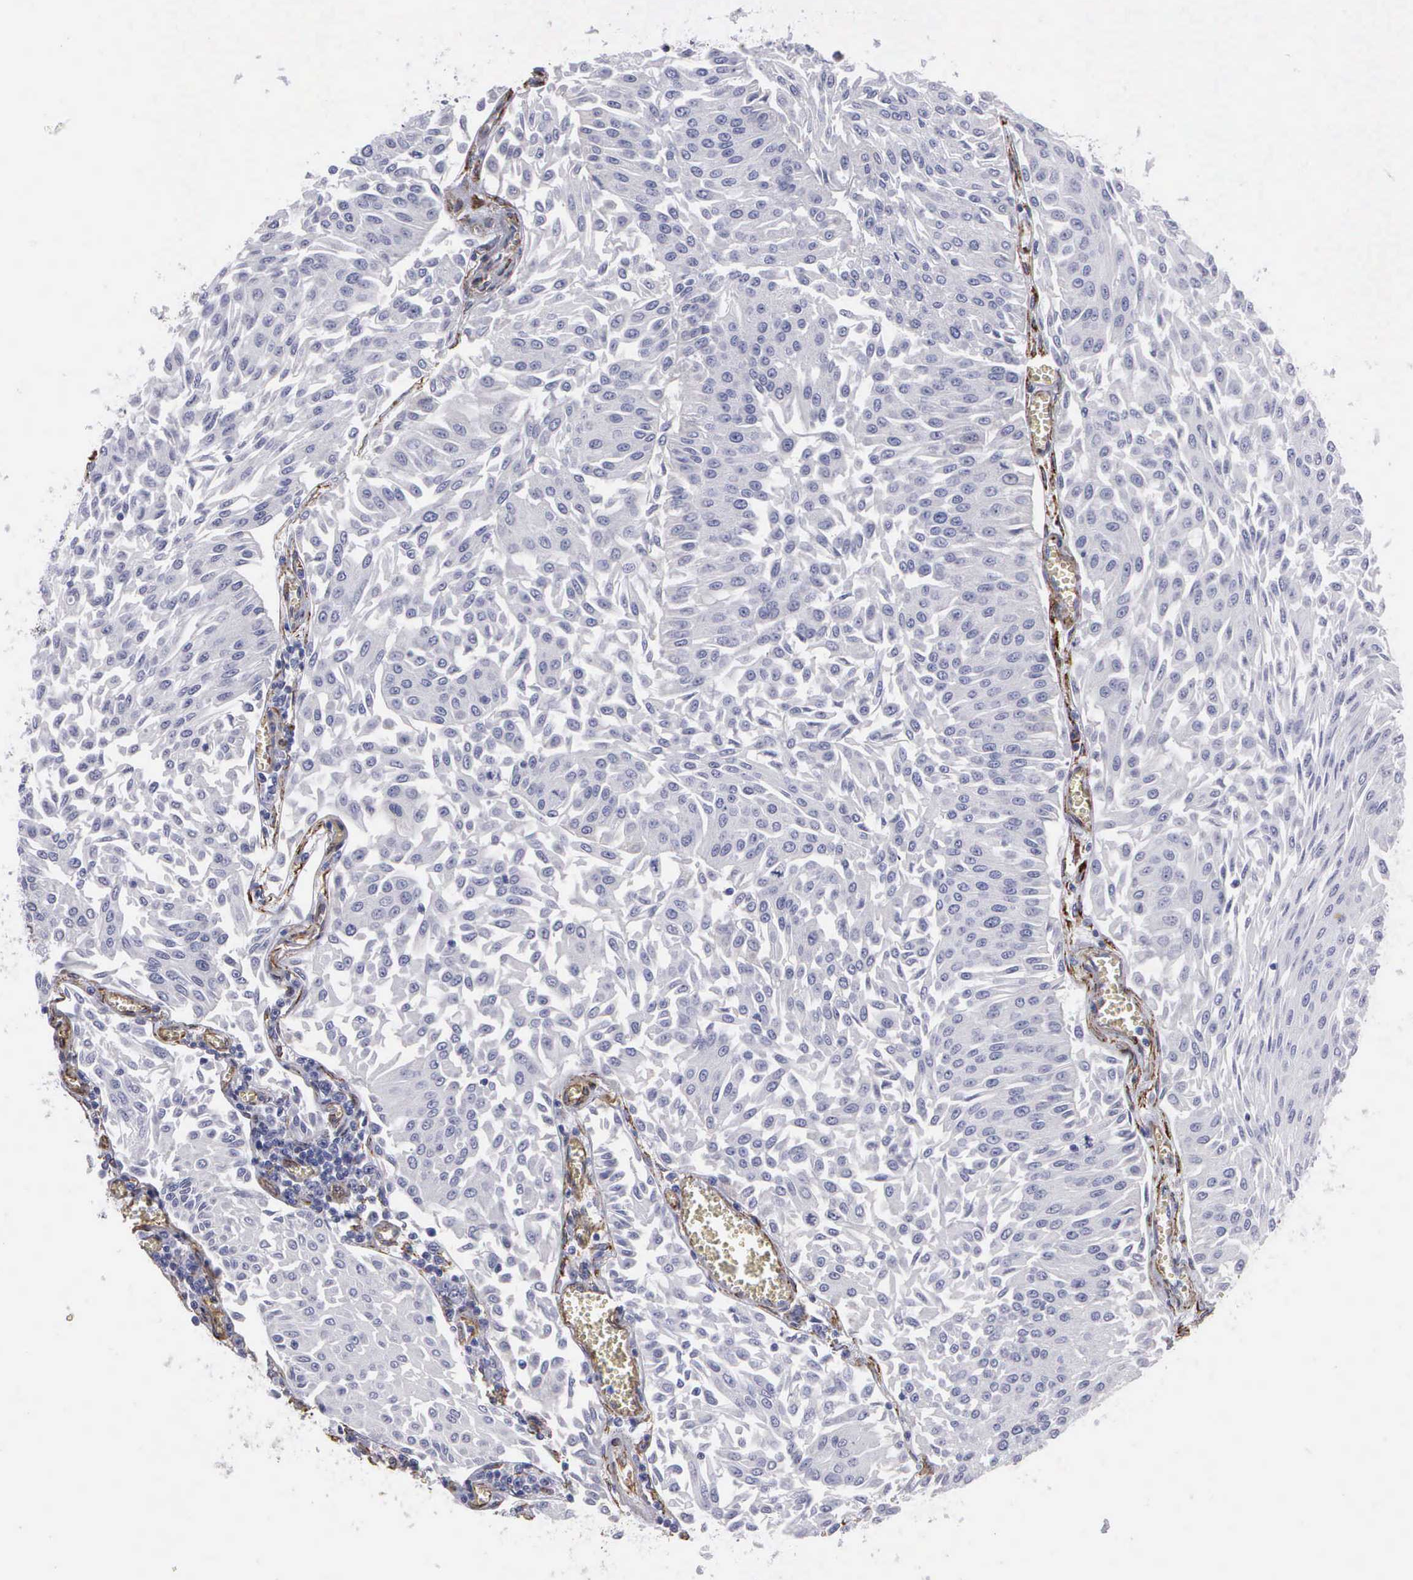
{"staining": {"intensity": "negative", "quantity": "none", "location": "none"}, "tissue": "urothelial cancer", "cell_type": "Tumor cells", "image_type": "cancer", "snomed": [{"axis": "morphology", "description": "Urothelial carcinoma, Low grade"}, {"axis": "topography", "description": "Urinary bladder"}], "caption": "There is no significant staining in tumor cells of urothelial carcinoma (low-grade).", "gene": "MAGEB10", "patient": {"sex": "male", "age": 86}}